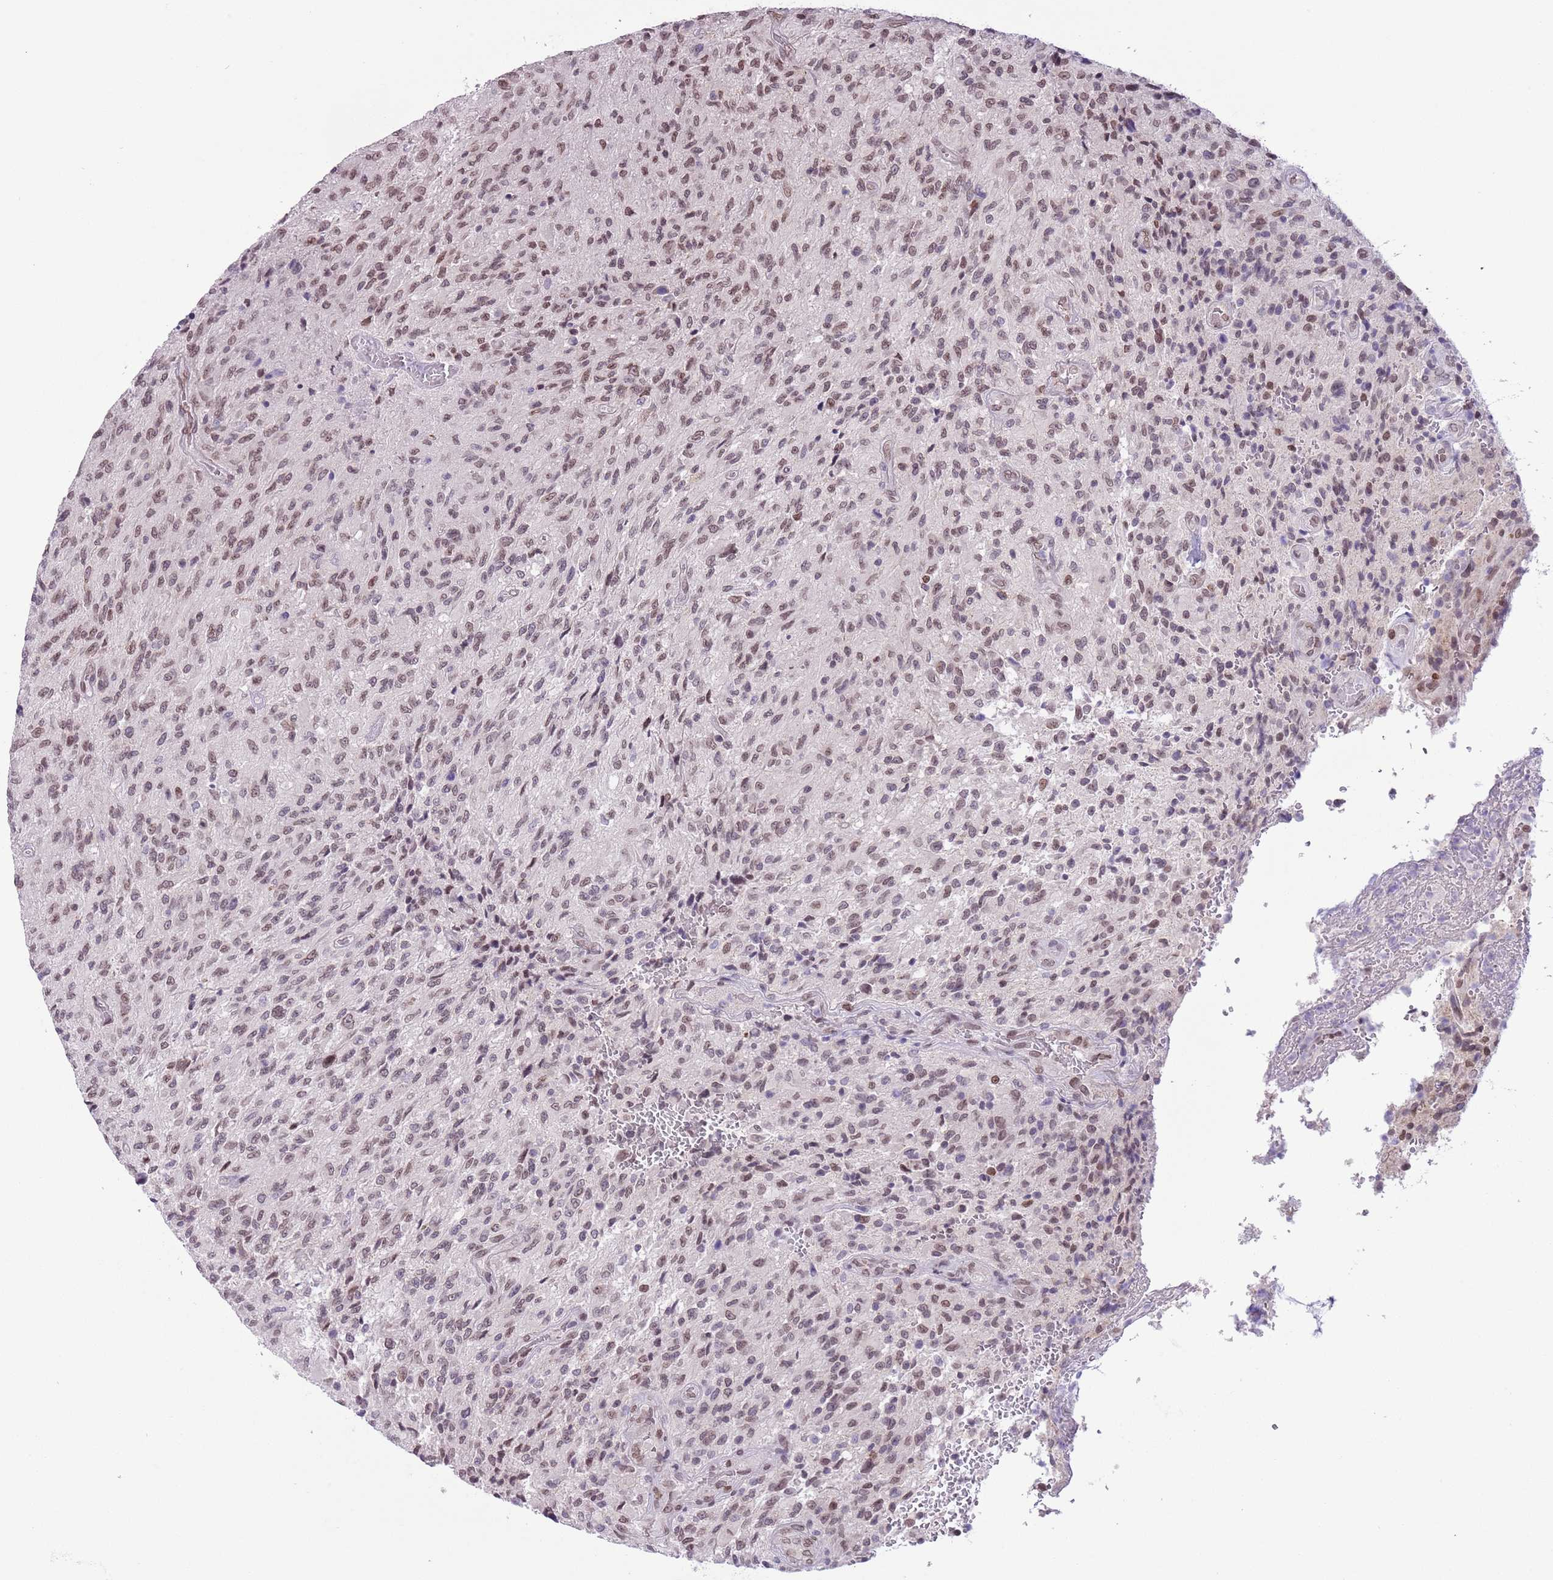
{"staining": {"intensity": "moderate", "quantity": ">75%", "location": "cytoplasmic/membranous,nuclear"}, "tissue": "glioma", "cell_type": "Tumor cells", "image_type": "cancer", "snomed": [{"axis": "morphology", "description": "Normal tissue, NOS"}, {"axis": "morphology", "description": "Glioma, malignant, High grade"}, {"axis": "topography", "description": "Cerebral cortex"}], "caption": "There is medium levels of moderate cytoplasmic/membranous and nuclear staining in tumor cells of glioma, as demonstrated by immunohistochemical staining (brown color).", "gene": "ZGLP1", "patient": {"sex": "male", "age": 56}}